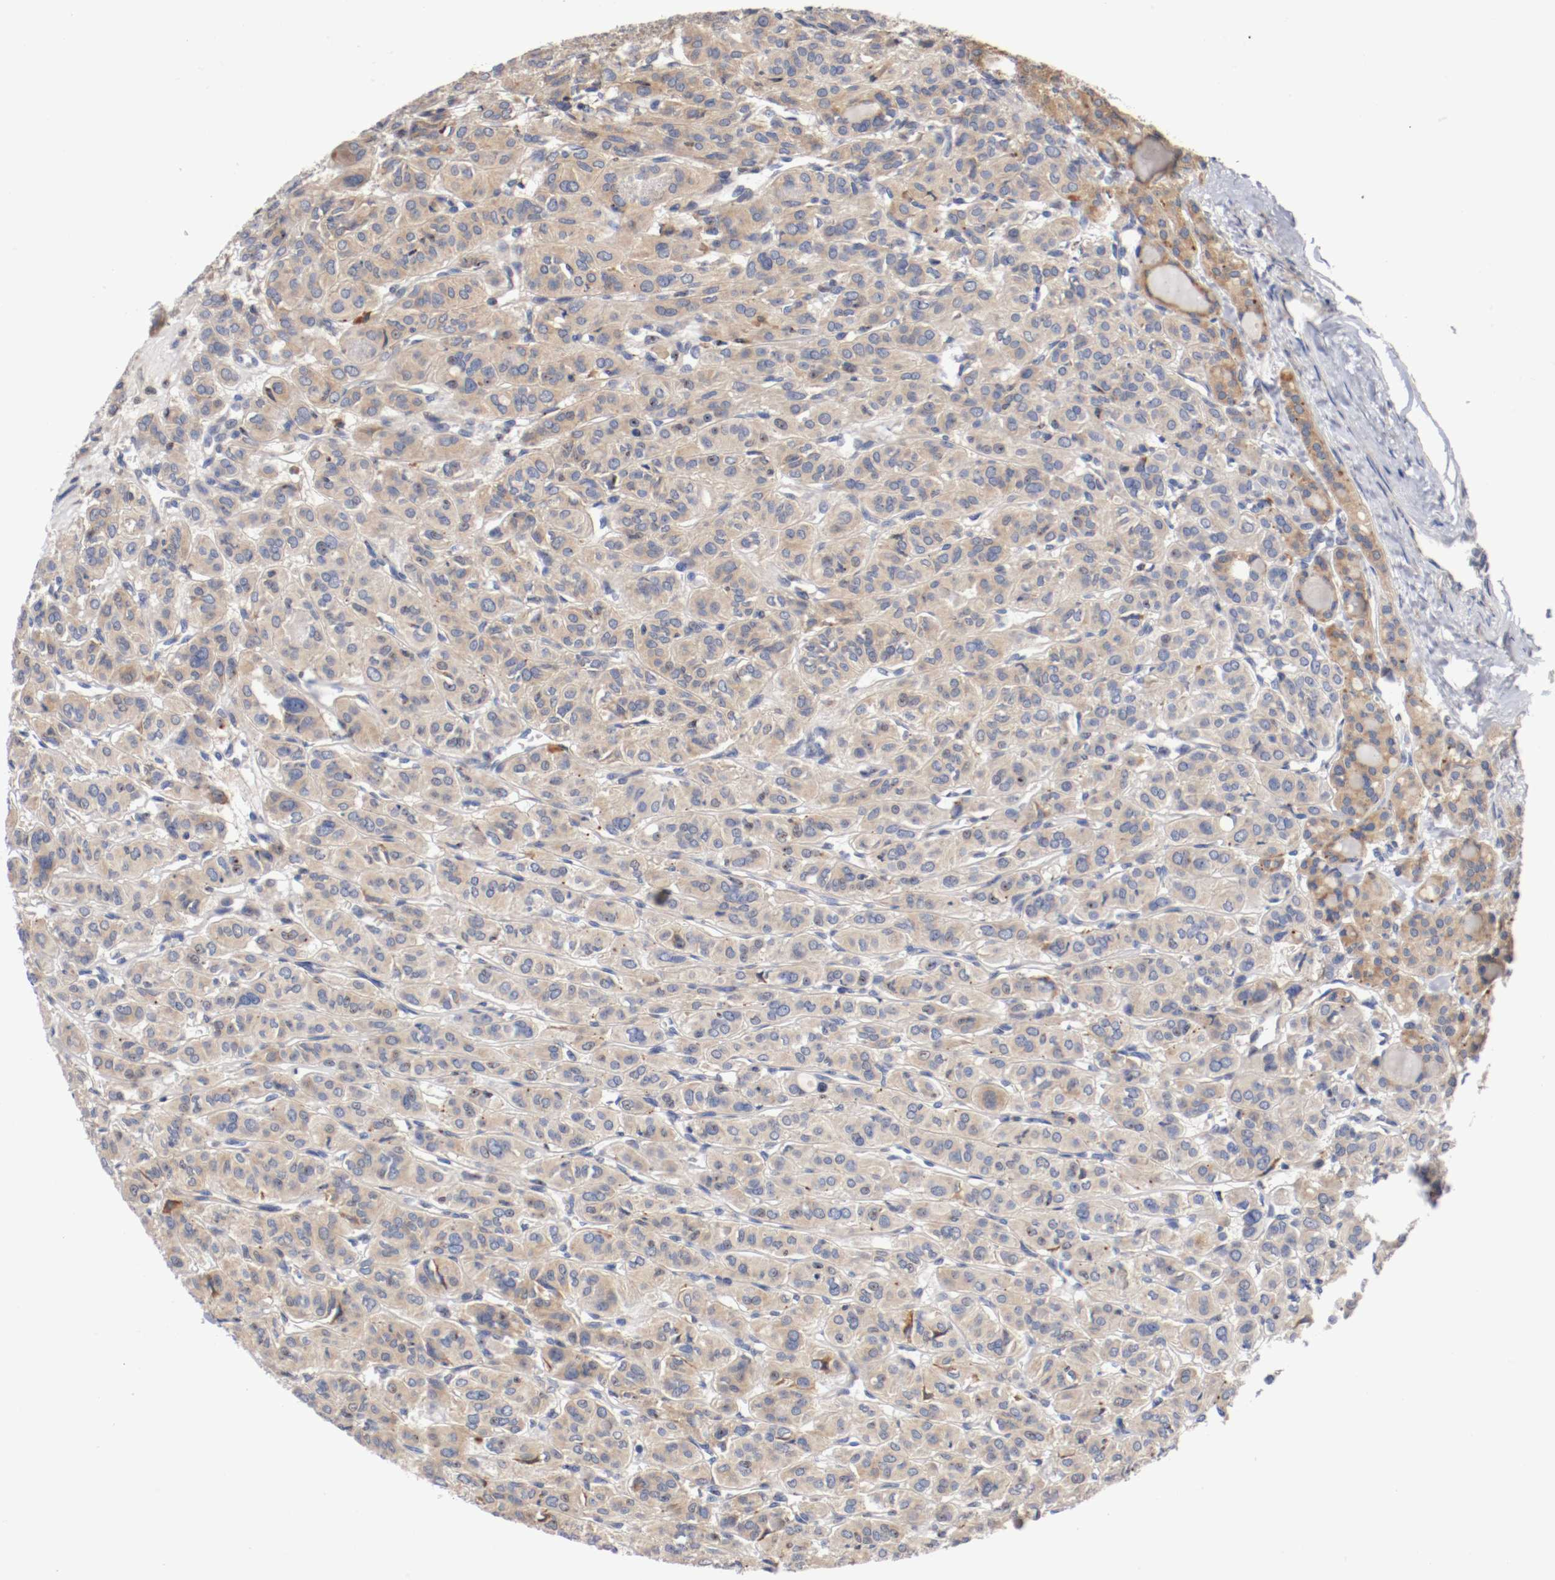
{"staining": {"intensity": "weak", "quantity": ">75%", "location": "cytoplasmic/membranous"}, "tissue": "thyroid cancer", "cell_type": "Tumor cells", "image_type": "cancer", "snomed": [{"axis": "morphology", "description": "Follicular adenoma carcinoma, NOS"}, {"axis": "topography", "description": "Thyroid gland"}], "caption": "The photomicrograph shows immunohistochemical staining of follicular adenoma carcinoma (thyroid). There is weak cytoplasmic/membranous positivity is appreciated in about >75% of tumor cells.", "gene": "TNFSF13", "patient": {"sex": "female", "age": 71}}